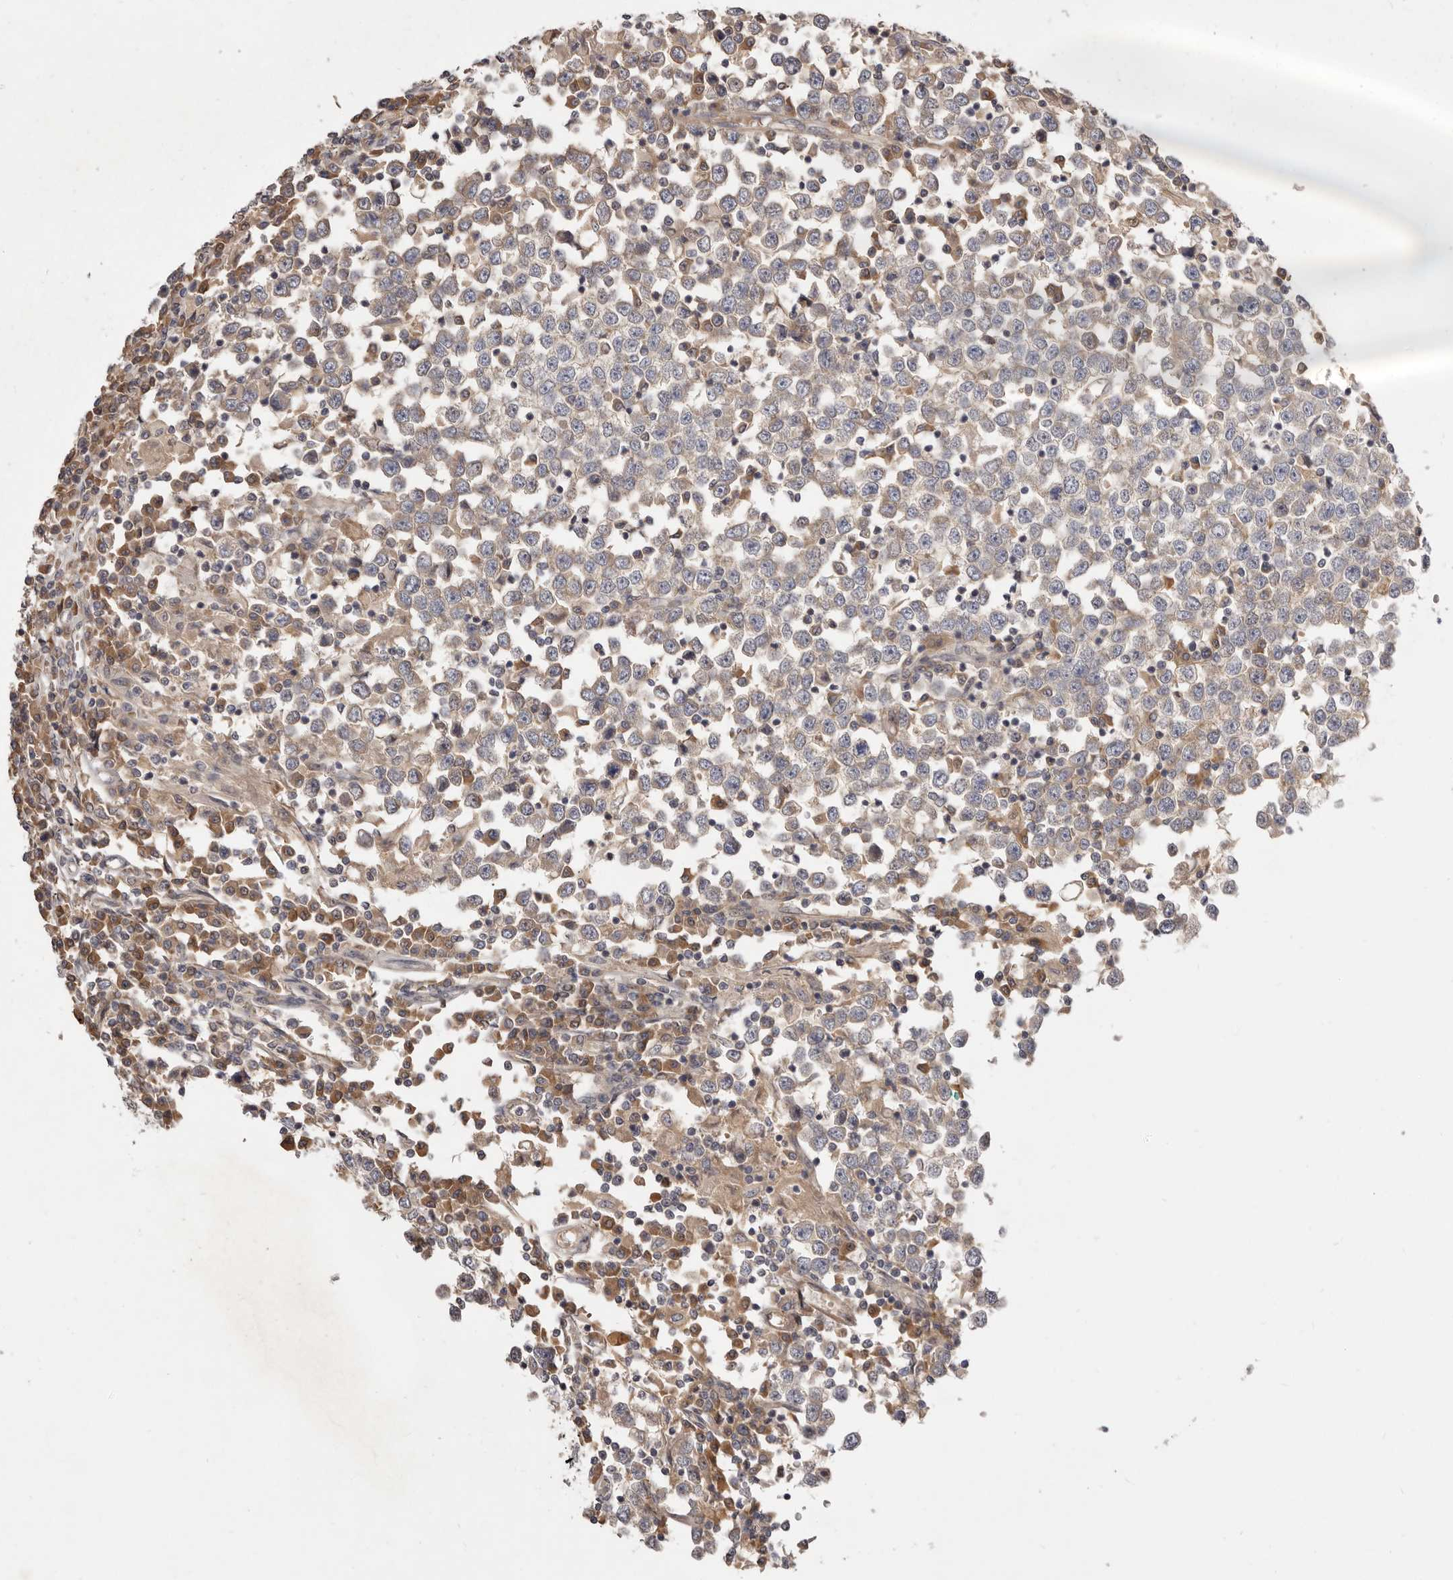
{"staining": {"intensity": "weak", "quantity": "25%-75%", "location": "cytoplasmic/membranous"}, "tissue": "testis cancer", "cell_type": "Tumor cells", "image_type": "cancer", "snomed": [{"axis": "morphology", "description": "Seminoma, NOS"}, {"axis": "topography", "description": "Testis"}], "caption": "High-magnification brightfield microscopy of testis cancer (seminoma) stained with DAB (3,3'-diaminobenzidine) (brown) and counterstained with hematoxylin (blue). tumor cells exhibit weak cytoplasmic/membranous positivity is seen in approximately25%-75% of cells.", "gene": "INAVA", "patient": {"sex": "male", "age": 65}}